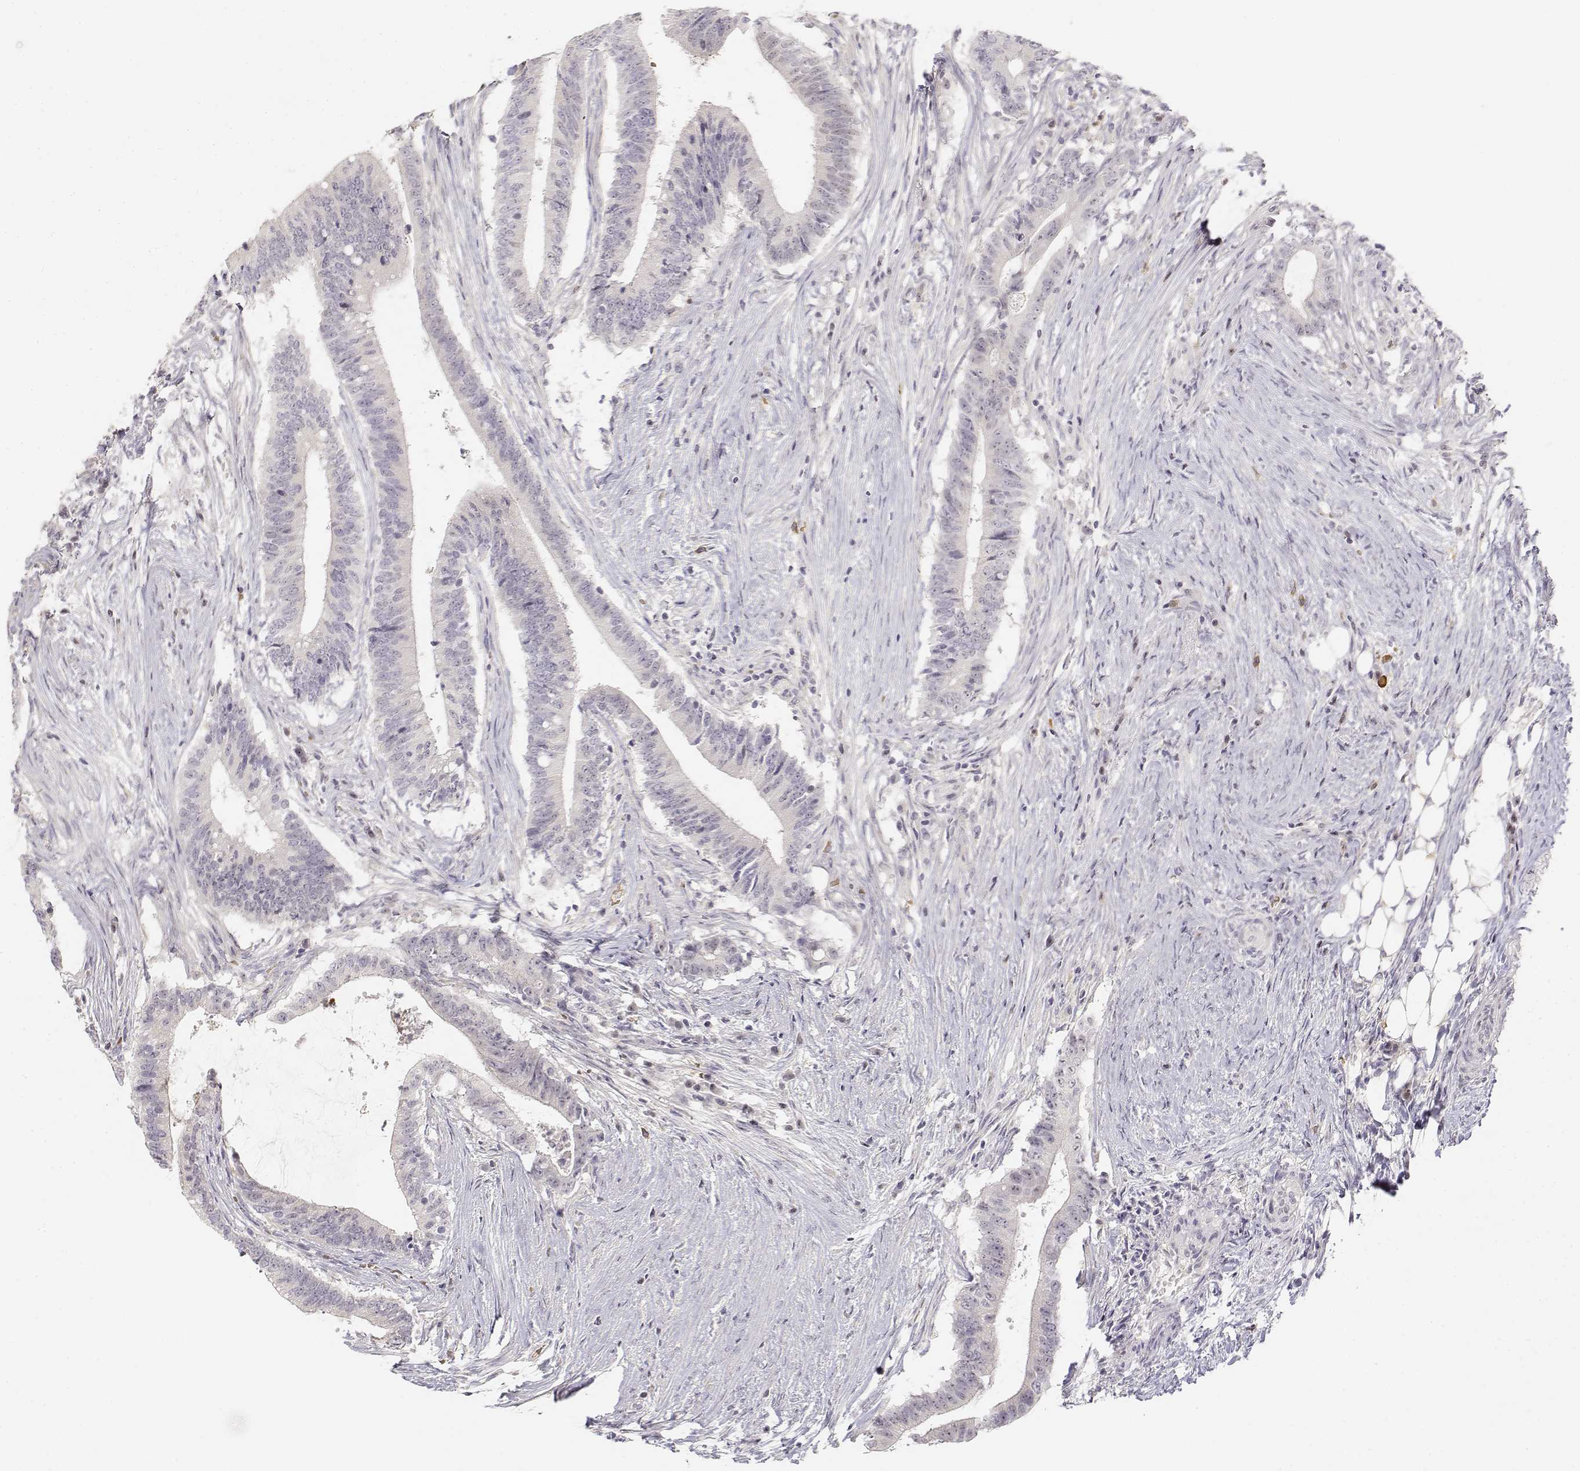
{"staining": {"intensity": "negative", "quantity": "none", "location": "none"}, "tissue": "colorectal cancer", "cell_type": "Tumor cells", "image_type": "cancer", "snomed": [{"axis": "morphology", "description": "Adenocarcinoma, NOS"}, {"axis": "topography", "description": "Colon"}], "caption": "Immunohistochemistry photomicrograph of neoplastic tissue: adenocarcinoma (colorectal) stained with DAB (3,3'-diaminobenzidine) shows no significant protein staining in tumor cells.", "gene": "GLIPR1L2", "patient": {"sex": "female", "age": 43}}